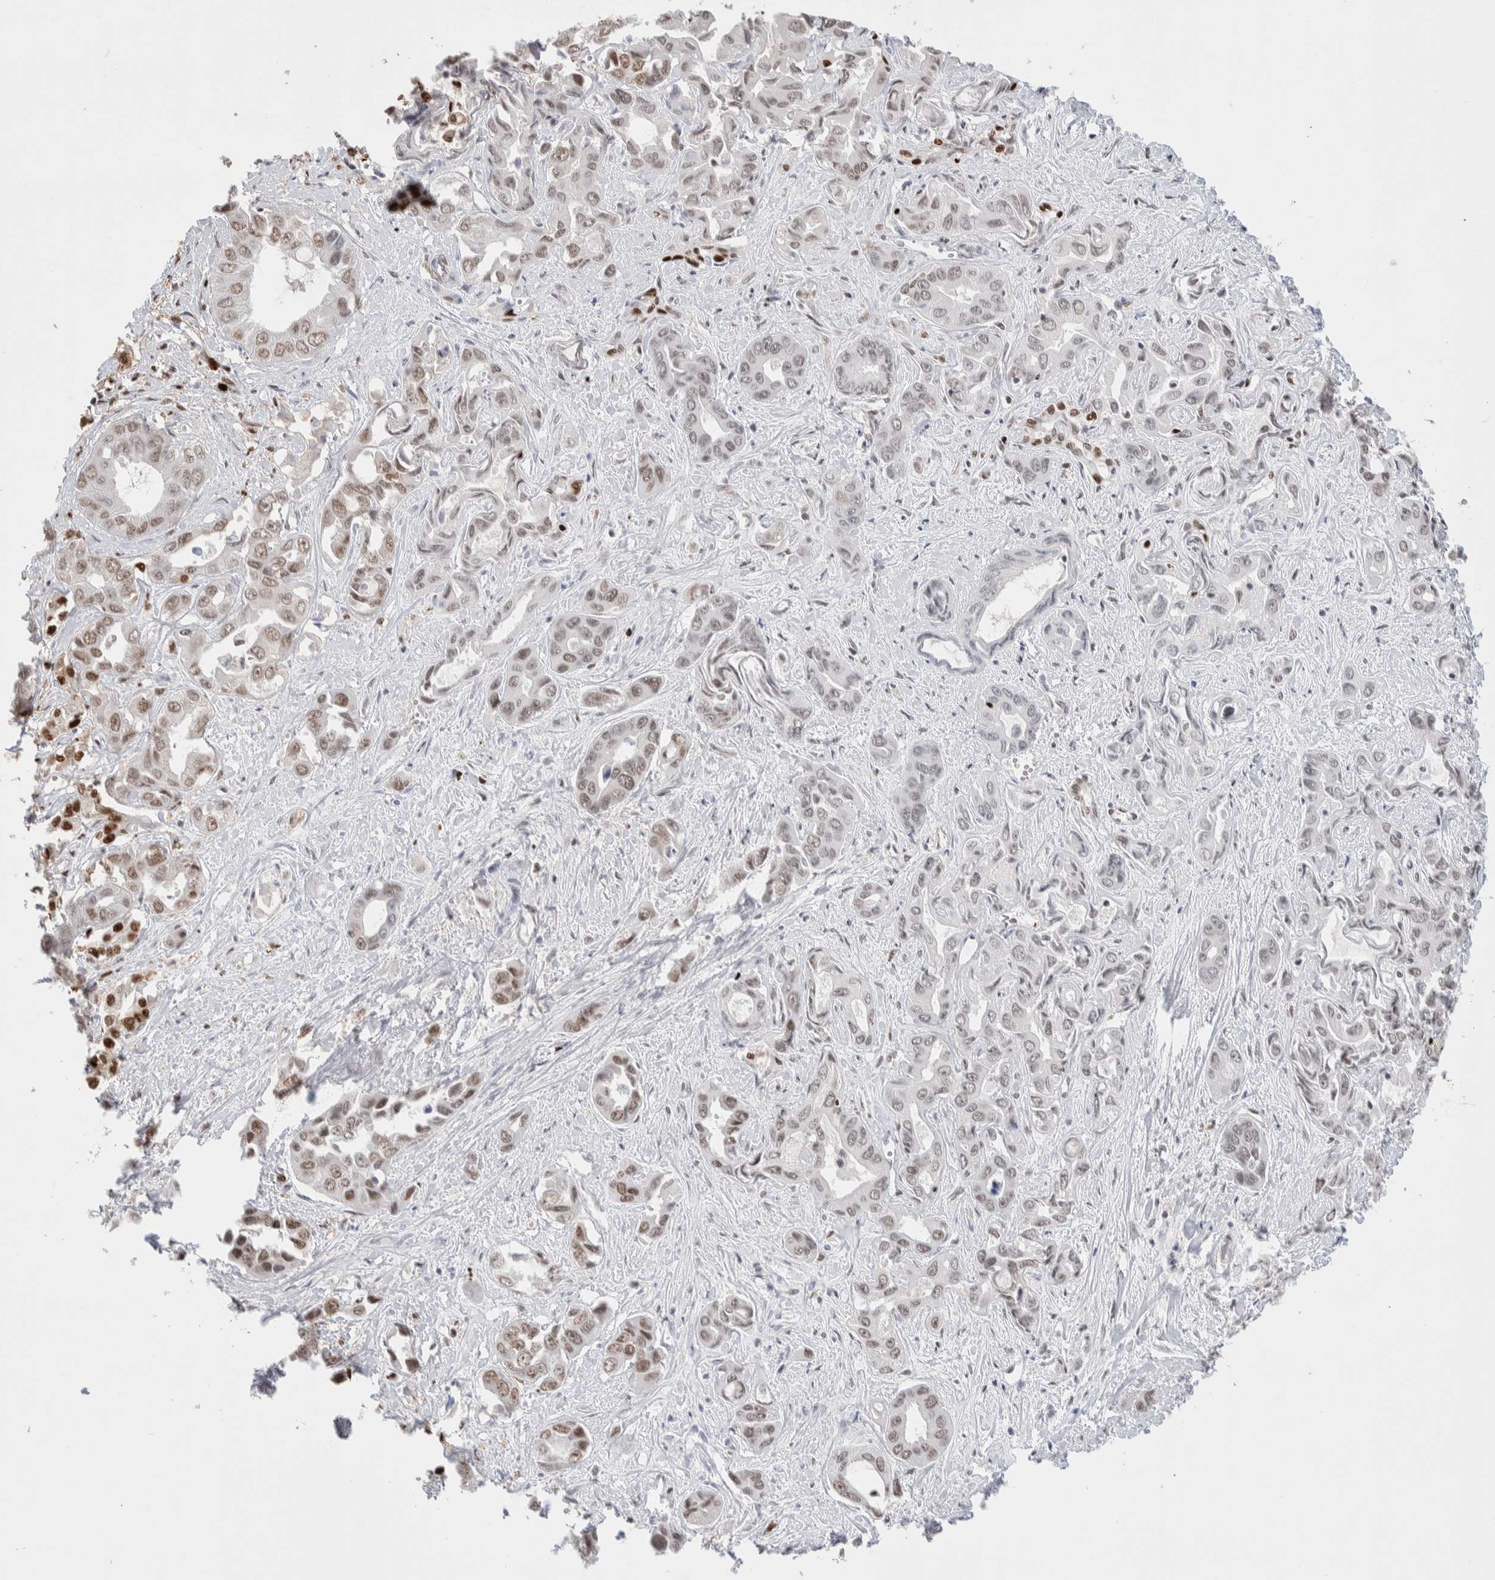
{"staining": {"intensity": "moderate", "quantity": "25%-75%", "location": "nuclear"}, "tissue": "liver cancer", "cell_type": "Tumor cells", "image_type": "cancer", "snomed": [{"axis": "morphology", "description": "Cholangiocarcinoma"}, {"axis": "topography", "description": "Liver"}], "caption": "An immunohistochemistry micrograph of neoplastic tissue is shown. Protein staining in brown labels moderate nuclear positivity in liver cancer (cholangiocarcinoma) within tumor cells.", "gene": "RNASEK-C17orf49", "patient": {"sex": "female", "age": 52}}